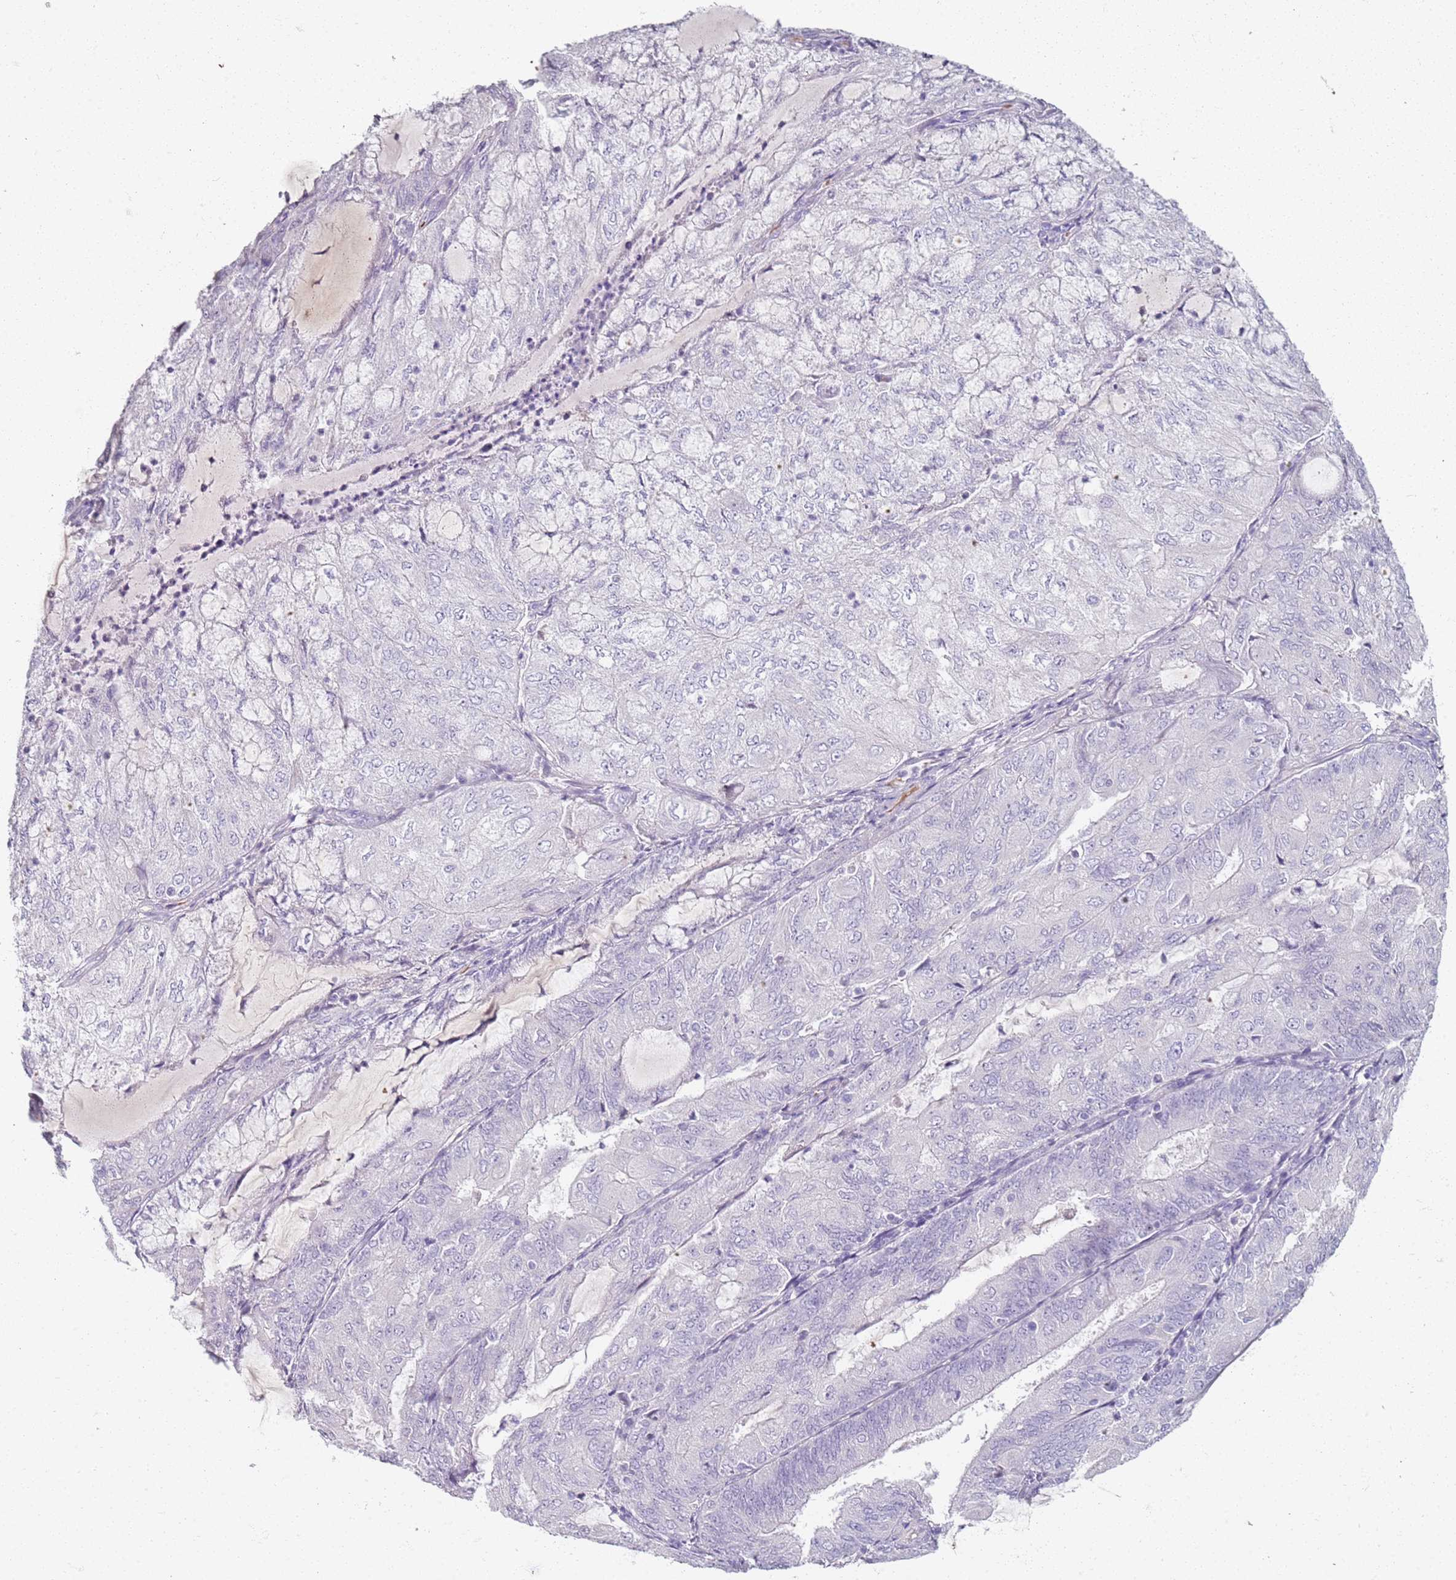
{"staining": {"intensity": "negative", "quantity": "none", "location": "none"}, "tissue": "endometrial cancer", "cell_type": "Tumor cells", "image_type": "cancer", "snomed": [{"axis": "morphology", "description": "Adenocarcinoma, NOS"}, {"axis": "topography", "description": "Endometrium"}], "caption": "An immunohistochemistry (IHC) image of endometrial cancer (adenocarcinoma) is shown. There is no staining in tumor cells of endometrial cancer (adenocarcinoma).", "gene": "CD40LG", "patient": {"sex": "female", "age": 81}}